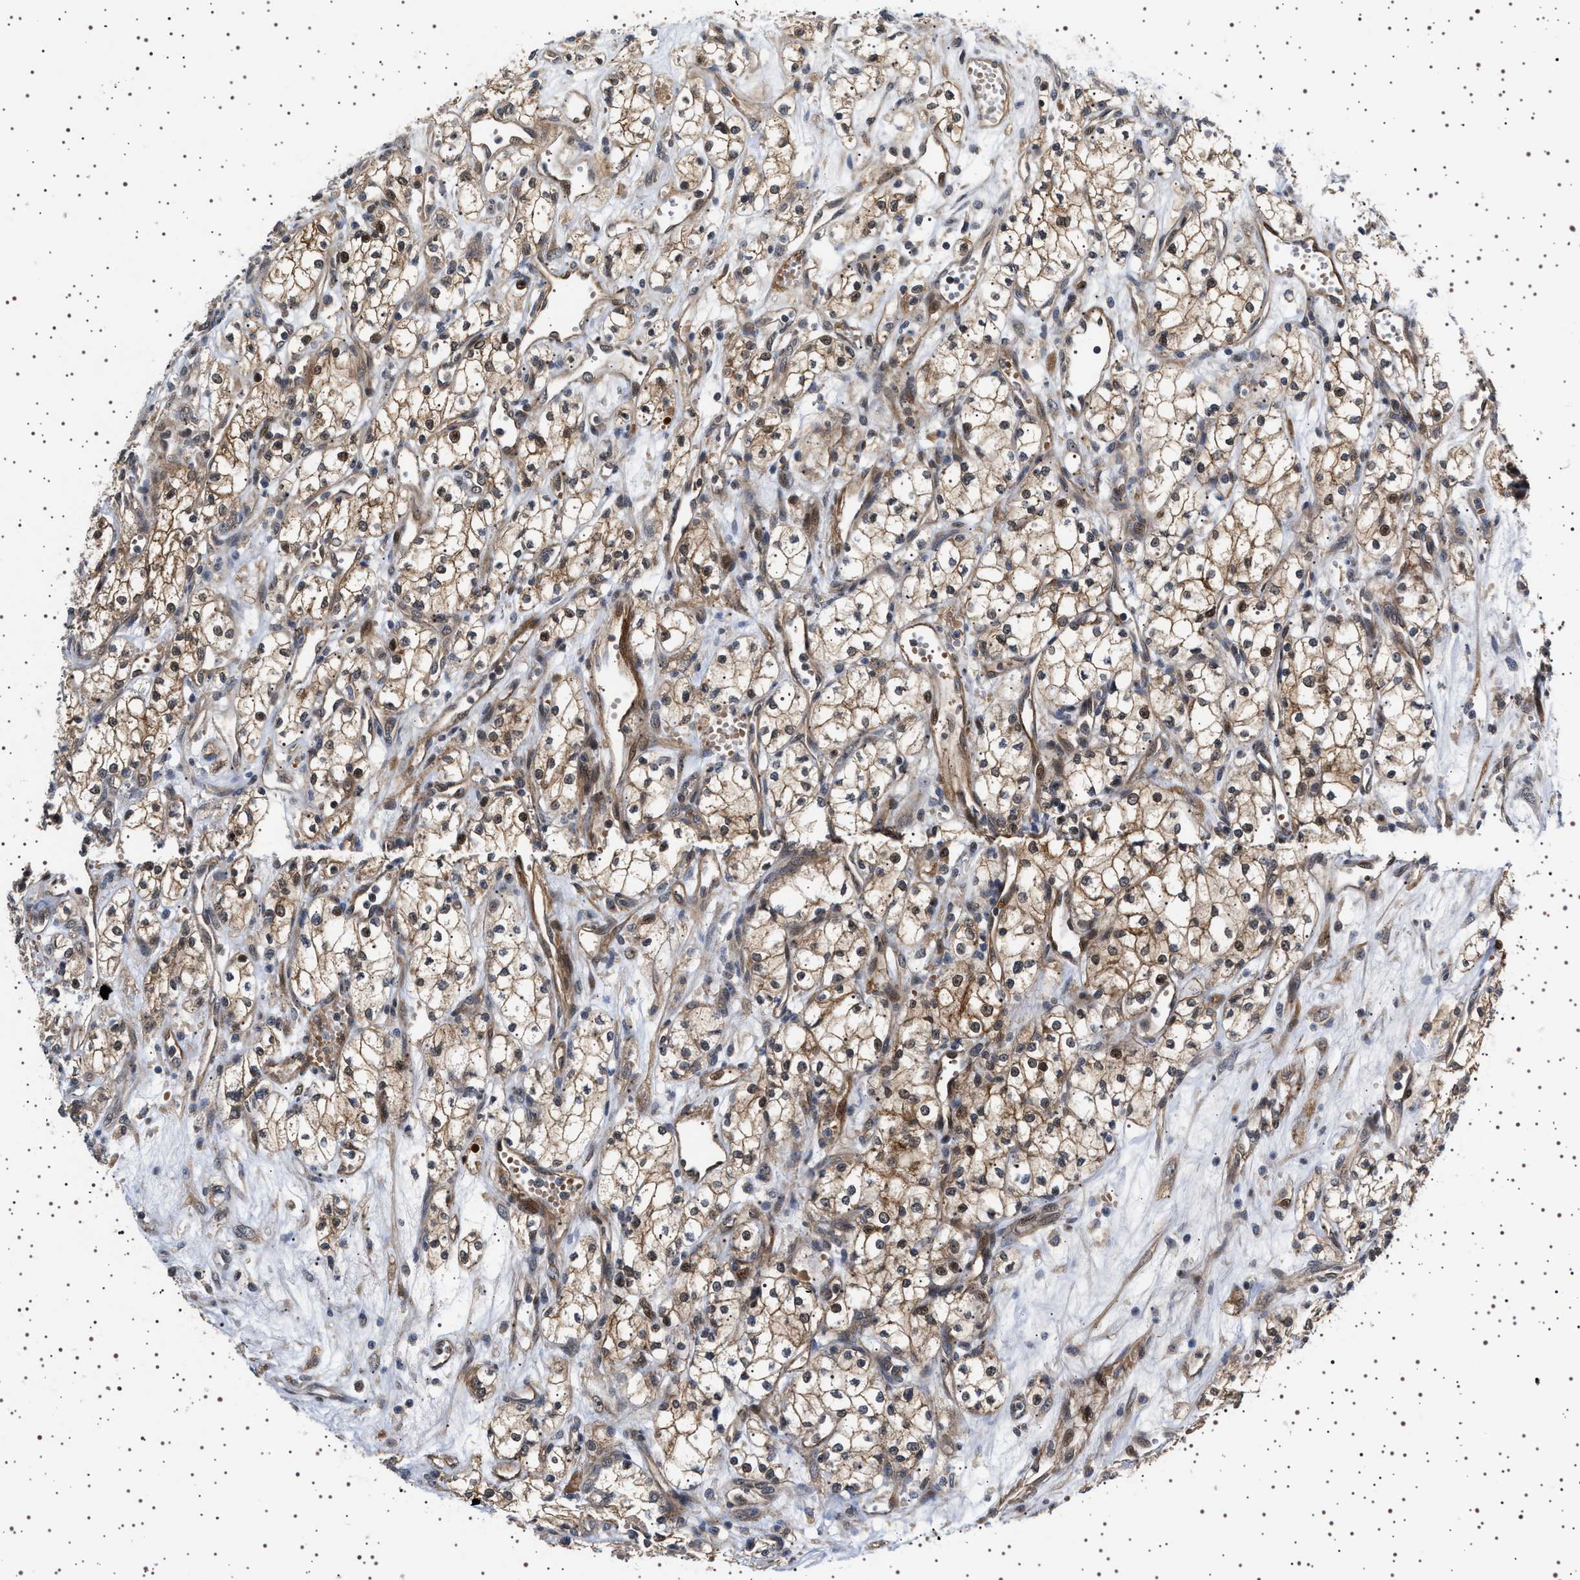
{"staining": {"intensity": "moderate", "quantity": ">75%", "location": "cytoplasmic/membranous,nuclear"}, "tissue": "renal cancer", "cell_type": "Tumor cells", "image_type": "cancer", "snomed": [{"axis": "morphology", "description": "Adenocarcinoma, NOS"}, {"axis": "topography", "description": "Kidney"}], "caption": "This histopathology image displays adenocarcinoma (renal) stained with immunohistochemistry (IHC) to label a protein in brown. The cytoplasmic/membranous and nuclear of tumor cells show moderate positivity for the protein. Nuclei are counter-stained blue.", "gene": "BAG3", "patient": {"sex": "male", "age": 59}}